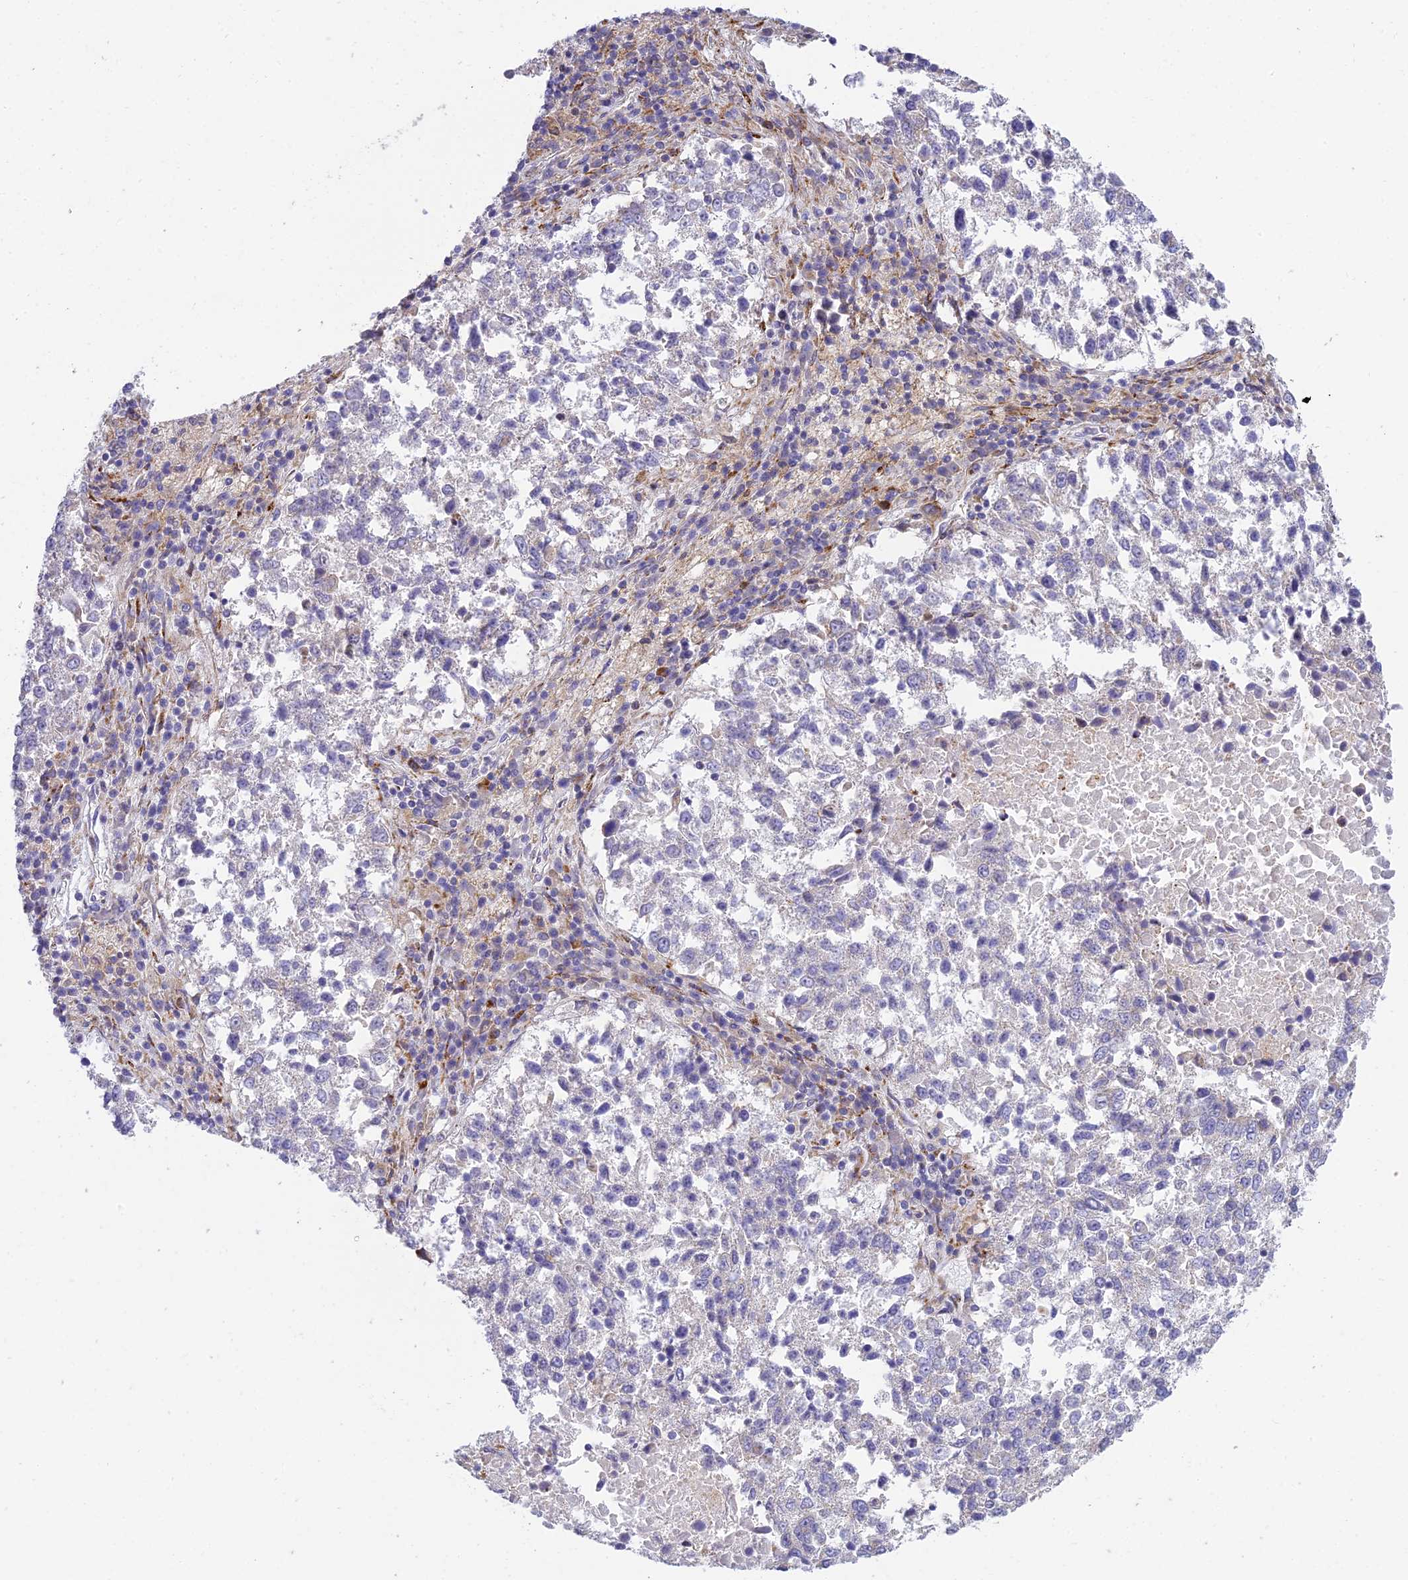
{"staining": {"intensity": "negative", "quantity": "none", "location": "none"}, "tissue": "lung cancer", "cell_type": "Tumor cells", "image_type": "cancer", "snomed": [{"axis": "morphology", "description": "Squamous cell carcinoma, NOS"}, {"axis": "topography", "description": "Lung"}], "caption": "Protein analysis of lung cancer exhibits no significant expression in tumor cells. (Brightfield microscopy of DAB (3,3'-diaminobenzidine) immunohistochemistry at high magnification).", "gene": "CLCN7", "patient": {"sex": "male", "age": 73}}